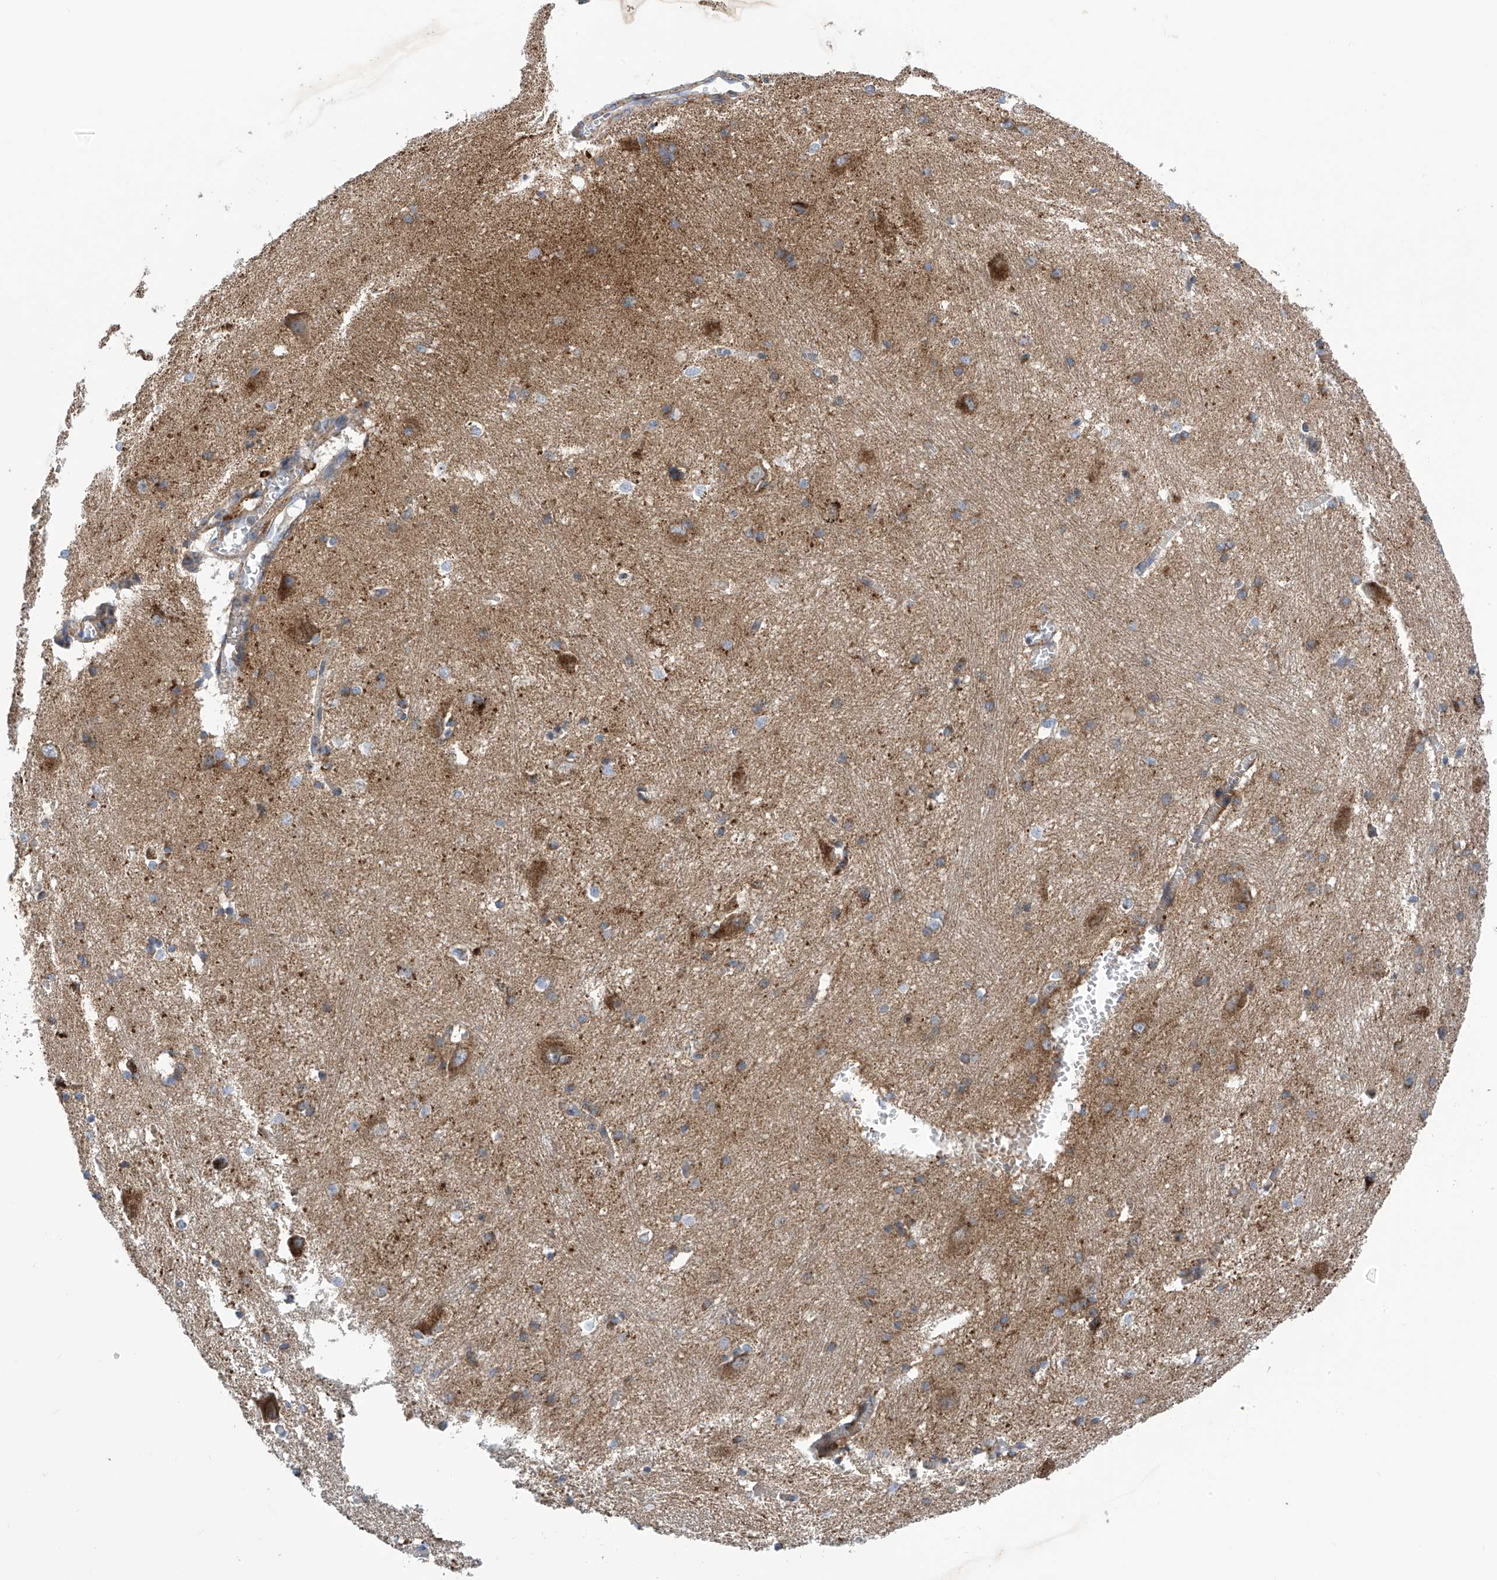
{"staining": {"intensity": "moderate", "quantity": ">75%", "location": "cytoplasmic/membranous"}, "tissue": "caudate", "cell_type": "Glial cells", "image_type": "normal", "snomed": [{"axis": "morphology", "description": "Normal tissue, NOS"}, {"axis": "topography", "description": "Lateral ventricle wall"}], "caption": "Immunohistochemistry (IHC) histopathology image of benign caudate: caudate stained using immunohistochemistry (IHC) displays medium levels of moderate protein expression localized specifically in the cytoplasmic/membranous of glial cells, appearing as a cytoplasmic/membranous brown color.", "gene": "P2RX7", "patient": {"sex": "male", "age": 37}}